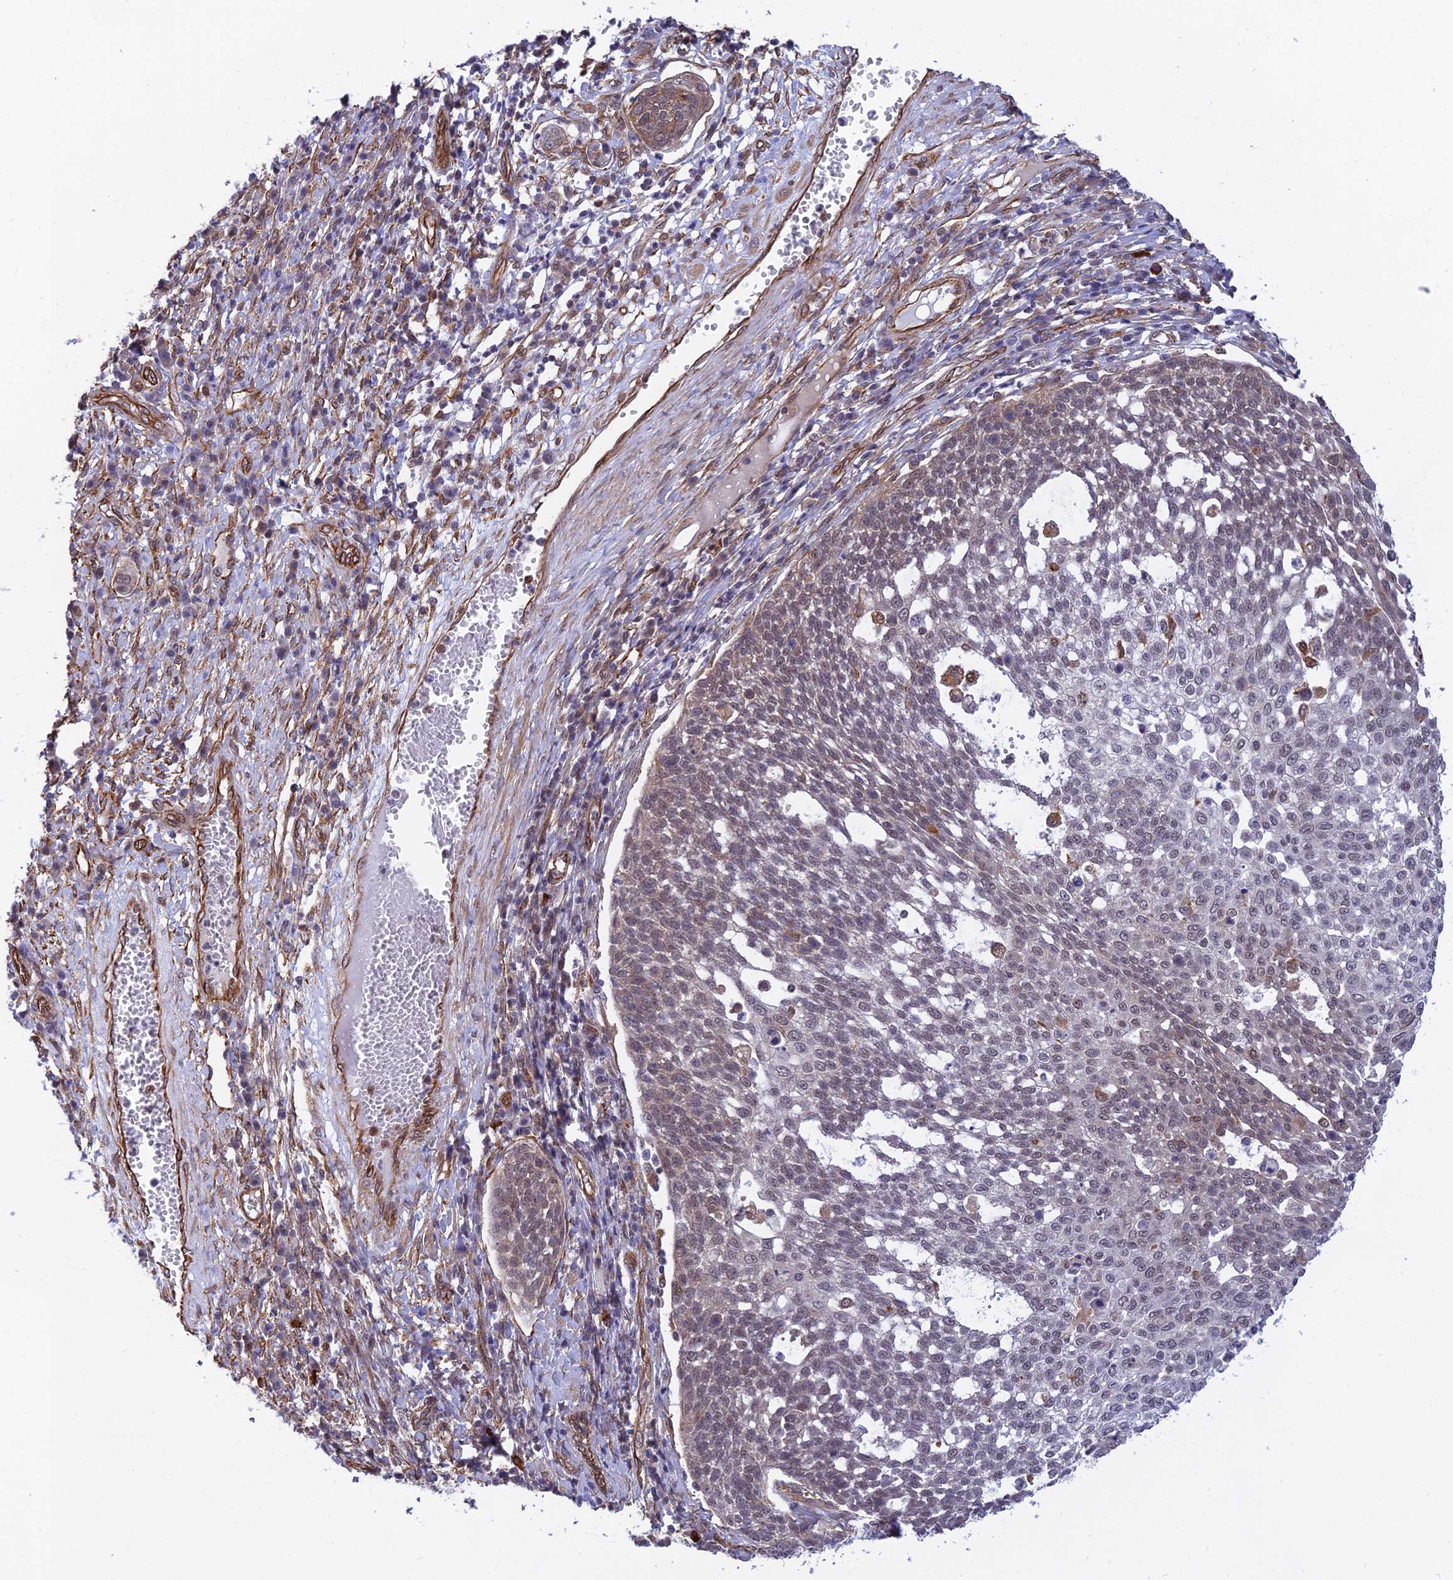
{"staining": {"intensity": "weak", "quantity": "<25%", "location": "cytoplasmic/membranous"}, "tissue": "cervical cancer", "cell_type": "Tumor cells", "image_type": "cancer", "snomed": [{"axis": "morphology", "description": "Squamous cell carcinoma, NOS"}, {"axis": "topography", "description": "Cervix"}], "caption": "An IHC image of cervical squamous cell carcinoma is shown. There is no staining in tumor cells of cervical squamous cell carcinoma.", "gene": "PAGR1", "patient": {"sex": "female", "age": 34}}